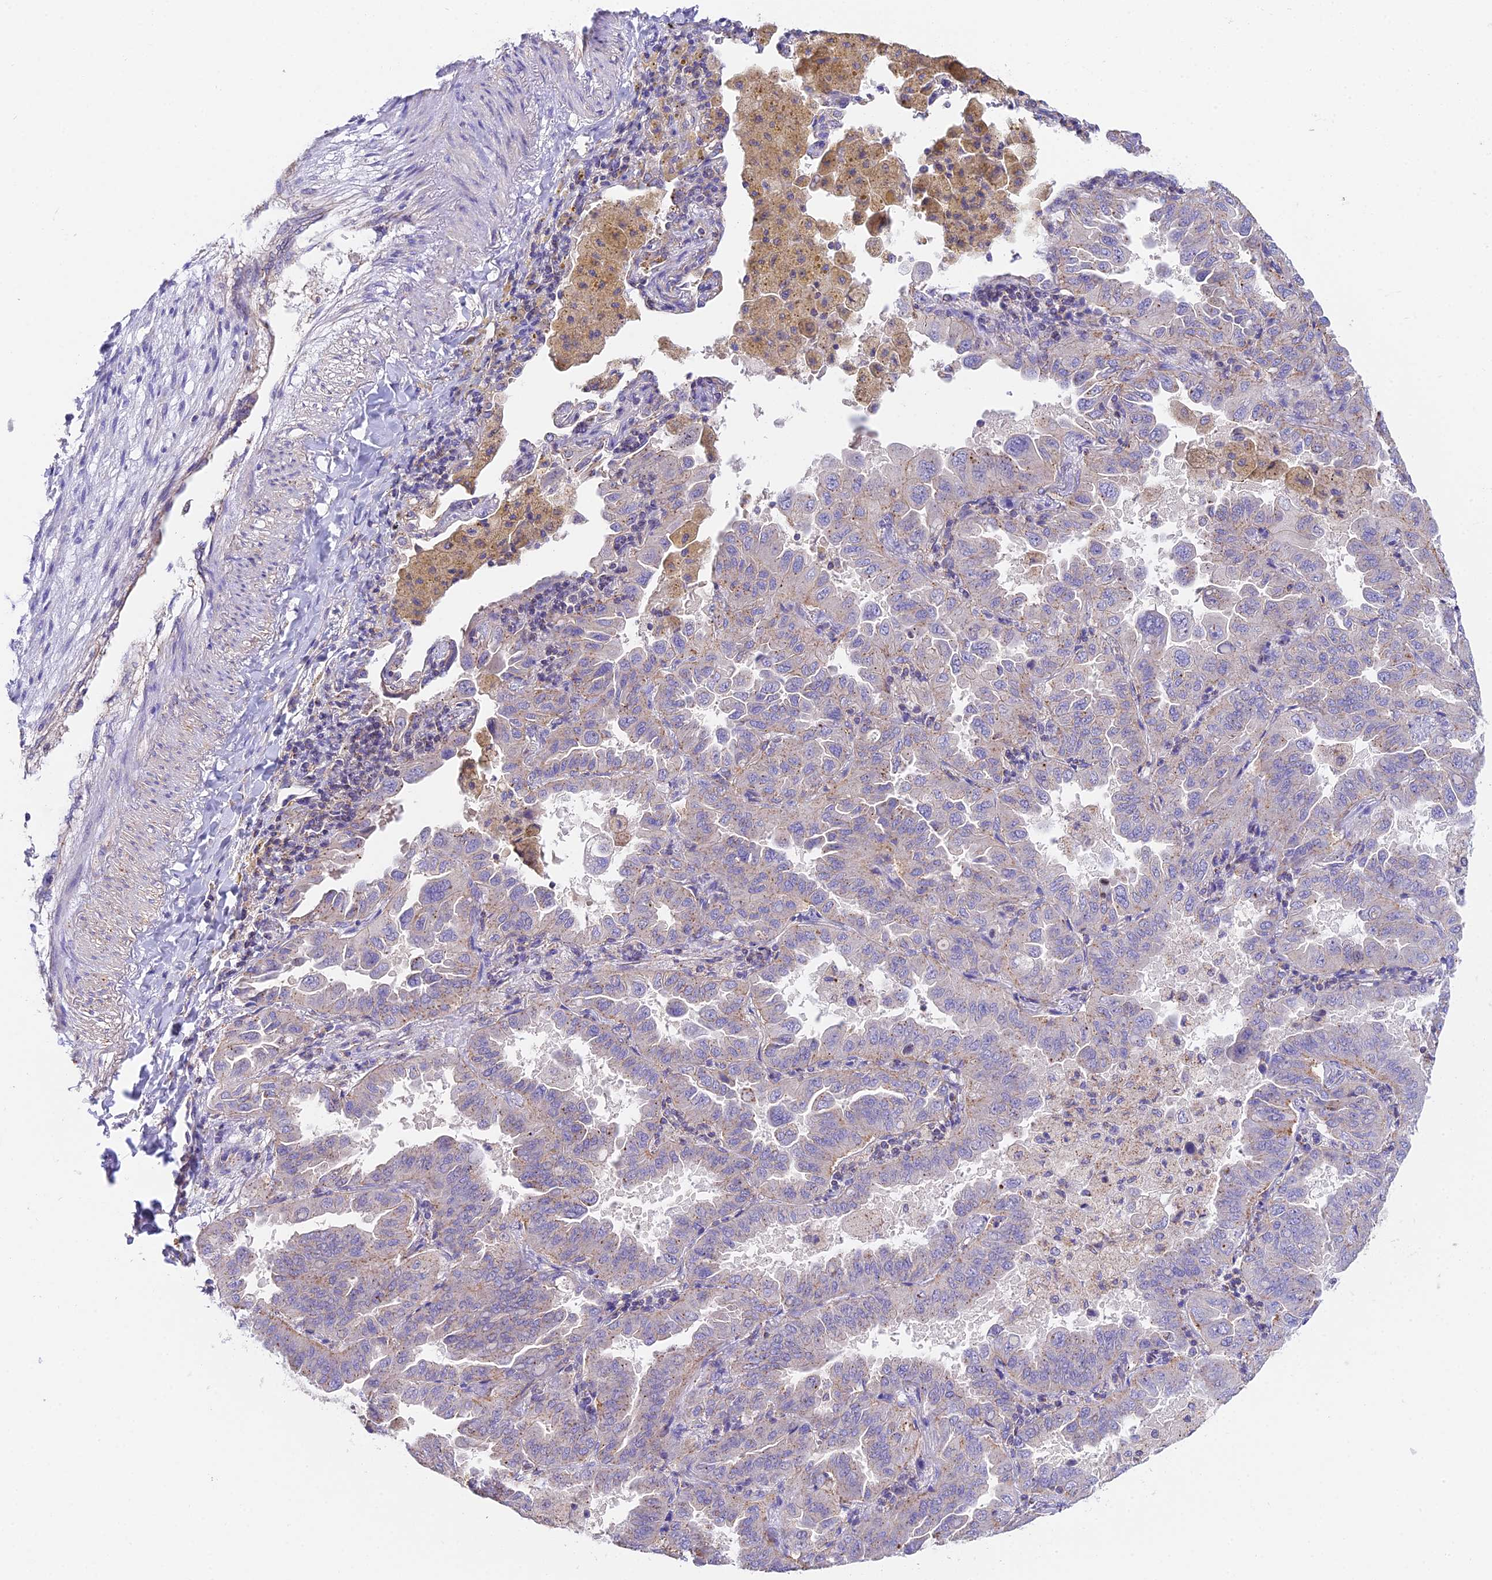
{"staining": {"intensity": "weak", "quantity": "<25%", "location": "cytoplasmic/membranous"}, "tissue": "lung cancer", "cell_type": "Tumor cells", "image_type": "cancer", "snomed": [{"axis": "morphology", "description": "Adenocarcinoma, NOS"}, {"axis": "topography", "description": "Lung"}], "caption": "Tumor cells show no significant protein positivity in lung cancer (adenocarcinoma). The staining was performed using DAB (3,3'-diaminobenzidine) to visualize the protein expression in brown, while the nuclei were stained in blue with hematoxylin (Magnification: 20x).", "gene": "QRFP", "patient": {"sex": "male", "age": 64}}